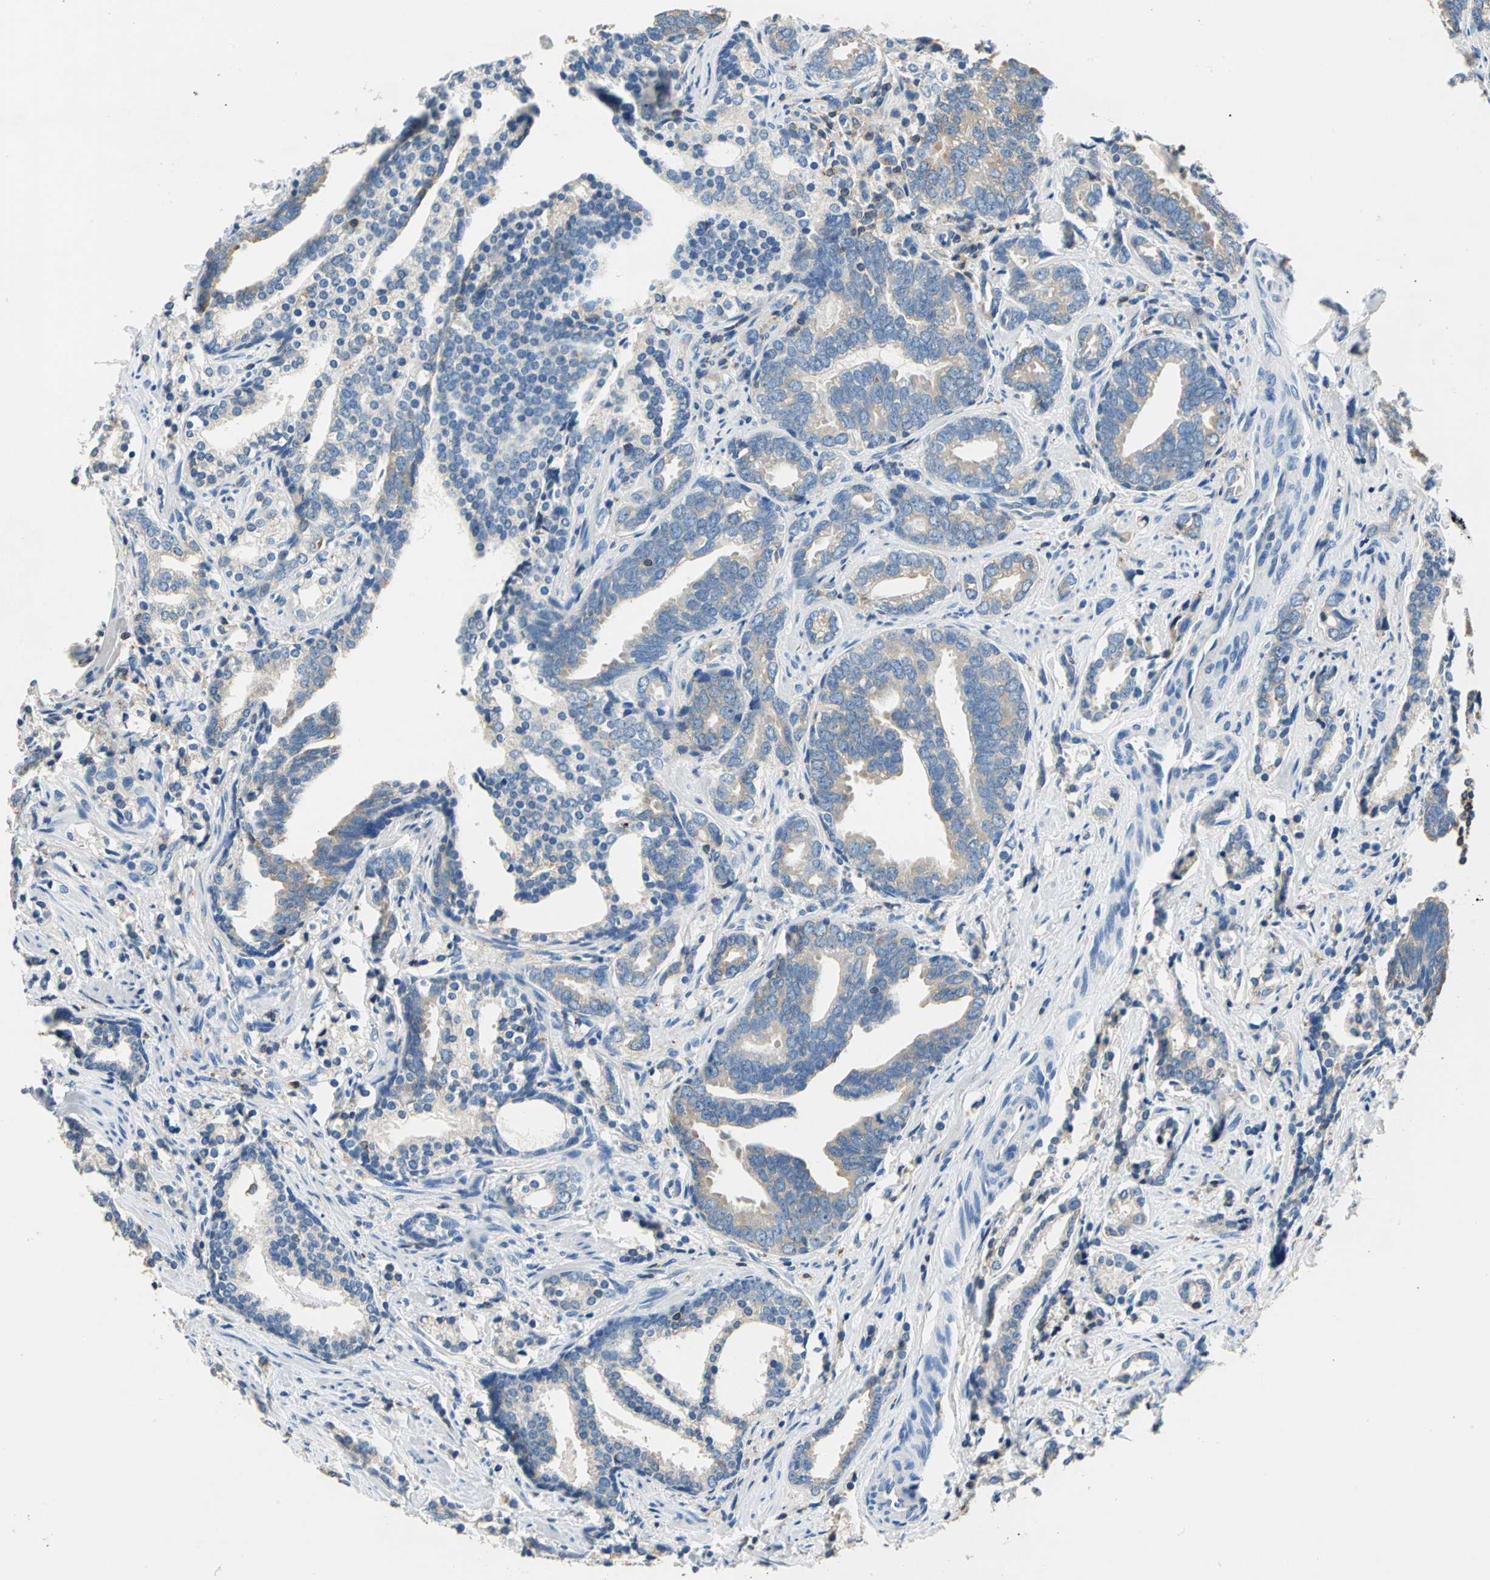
{"staining": {"intensity": "moderate", "quantity": ">75%", "location": "cytoplasmic/membranous"}, "tissue": "prostate cancer", "cell_type": "Tumor cells", "image_type": "cancer", "snomed": [{"axis": "morphology", "description": "Adenocarcinoma, Medium grade"}, {"axis": "topography", "description": "Prostate"}], "caption": "Moderate cytoplasmic/membranous positivity for a protein is present in approximately >75% of tumor cells of prostate adenocarcinoma (medium-grade) using immunohistochemistry.", "gene": "SEPTIN6", "patient": {"sex": "male", "age": 67}}